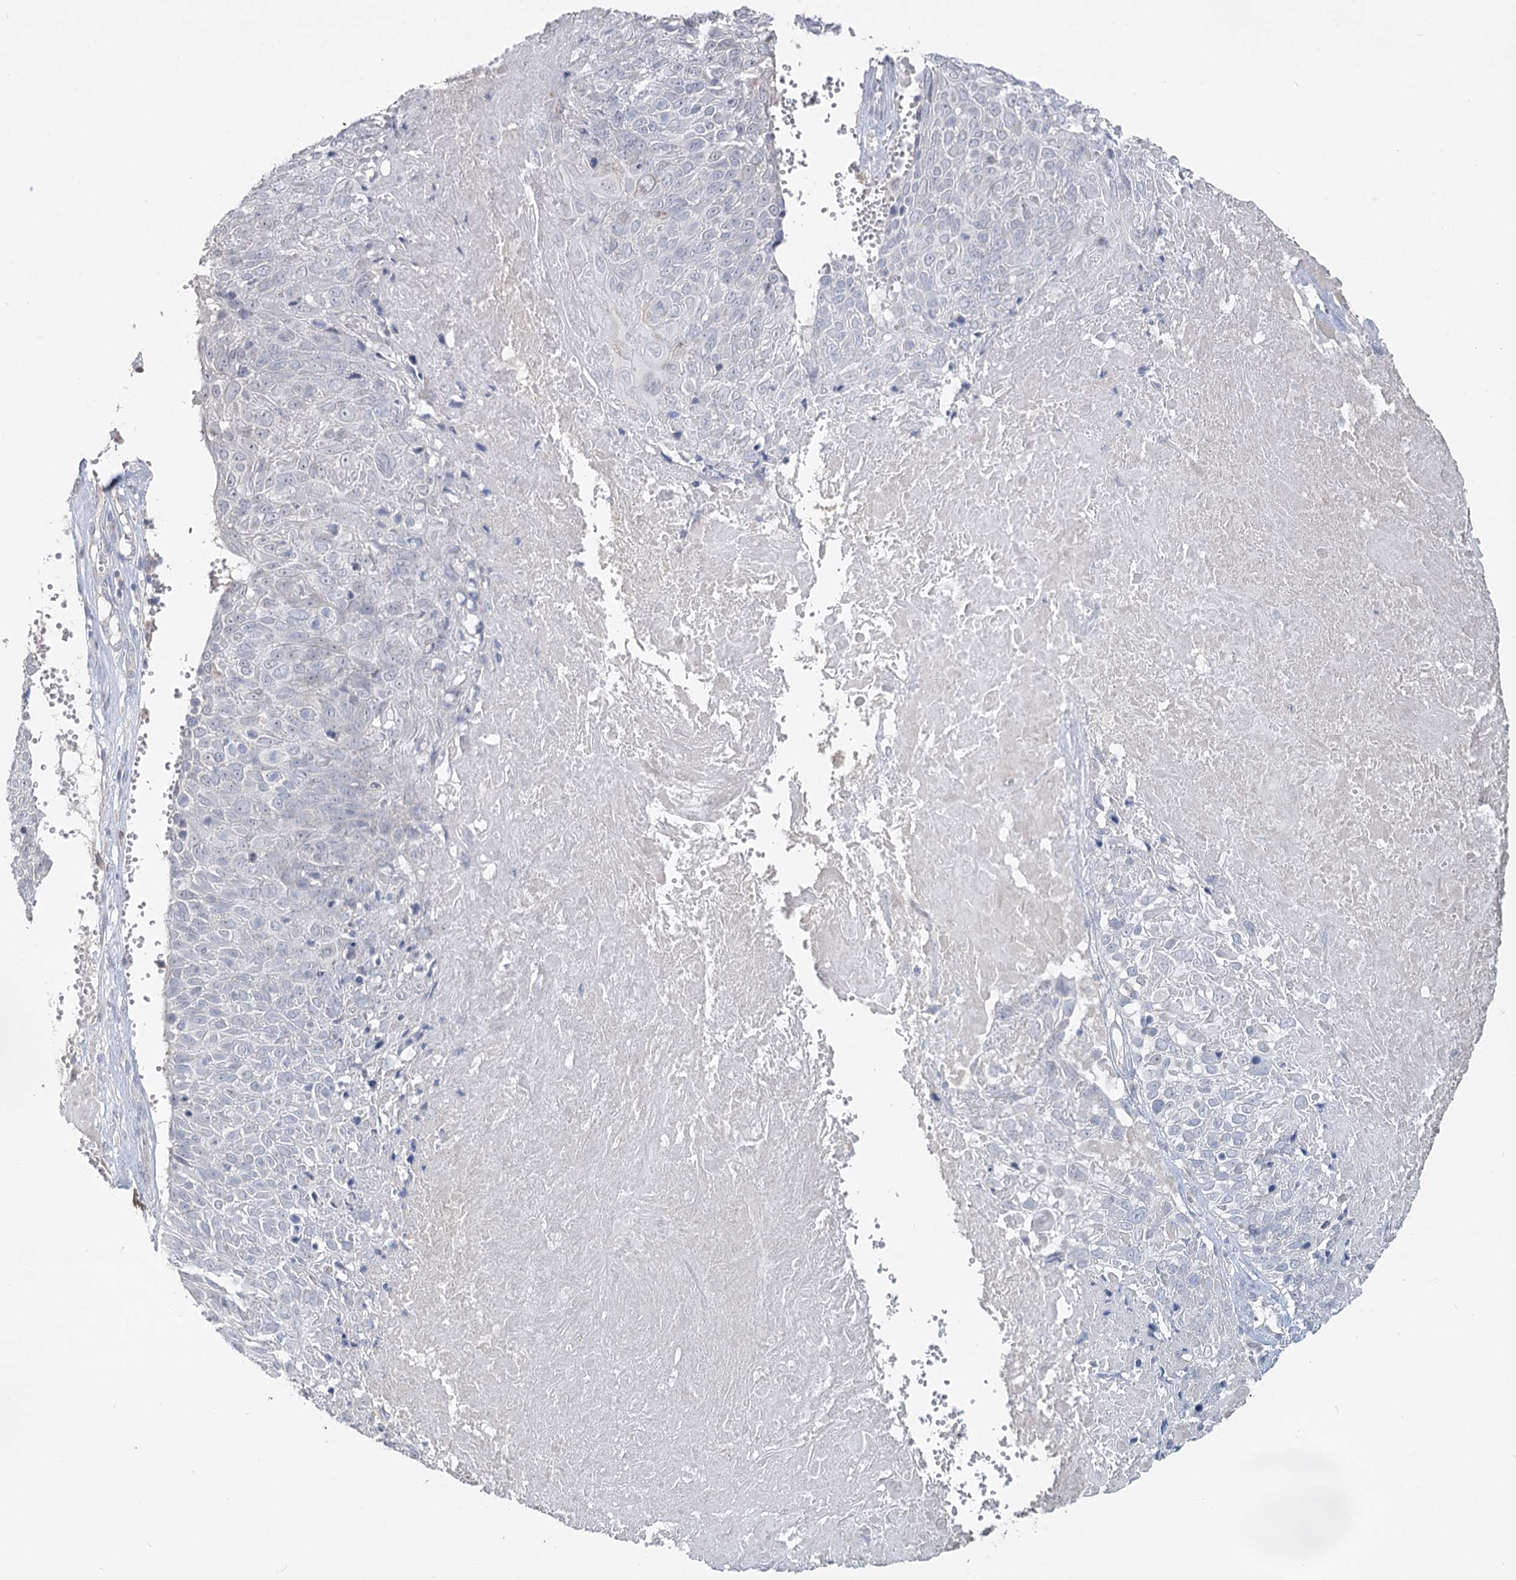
{"staining": {"intensity": "negative", "quantity": "none", "location": "none"}, "tissue": "cervical cancer", "cell_type": "Tumor cells", "image_type": "cancer", "snomed": [{"axis": "morphology", "description": "Squamous cell carcinoma, NOS"}, {"axis": "topography", "description": "Cervix"}], "caption": "This is a photomicrograph of IHC staining of cervical cancer (squamous cell carcinoma), which shows no staining in tumor cells. The staining was performed using DAB to visualize the protein expression in brown, while the nuclei were stained in blue with hematoxylin (Magnification: 20x).", "gene": "SLC9A3", "patient": {"sex": "female", "age": 74}}